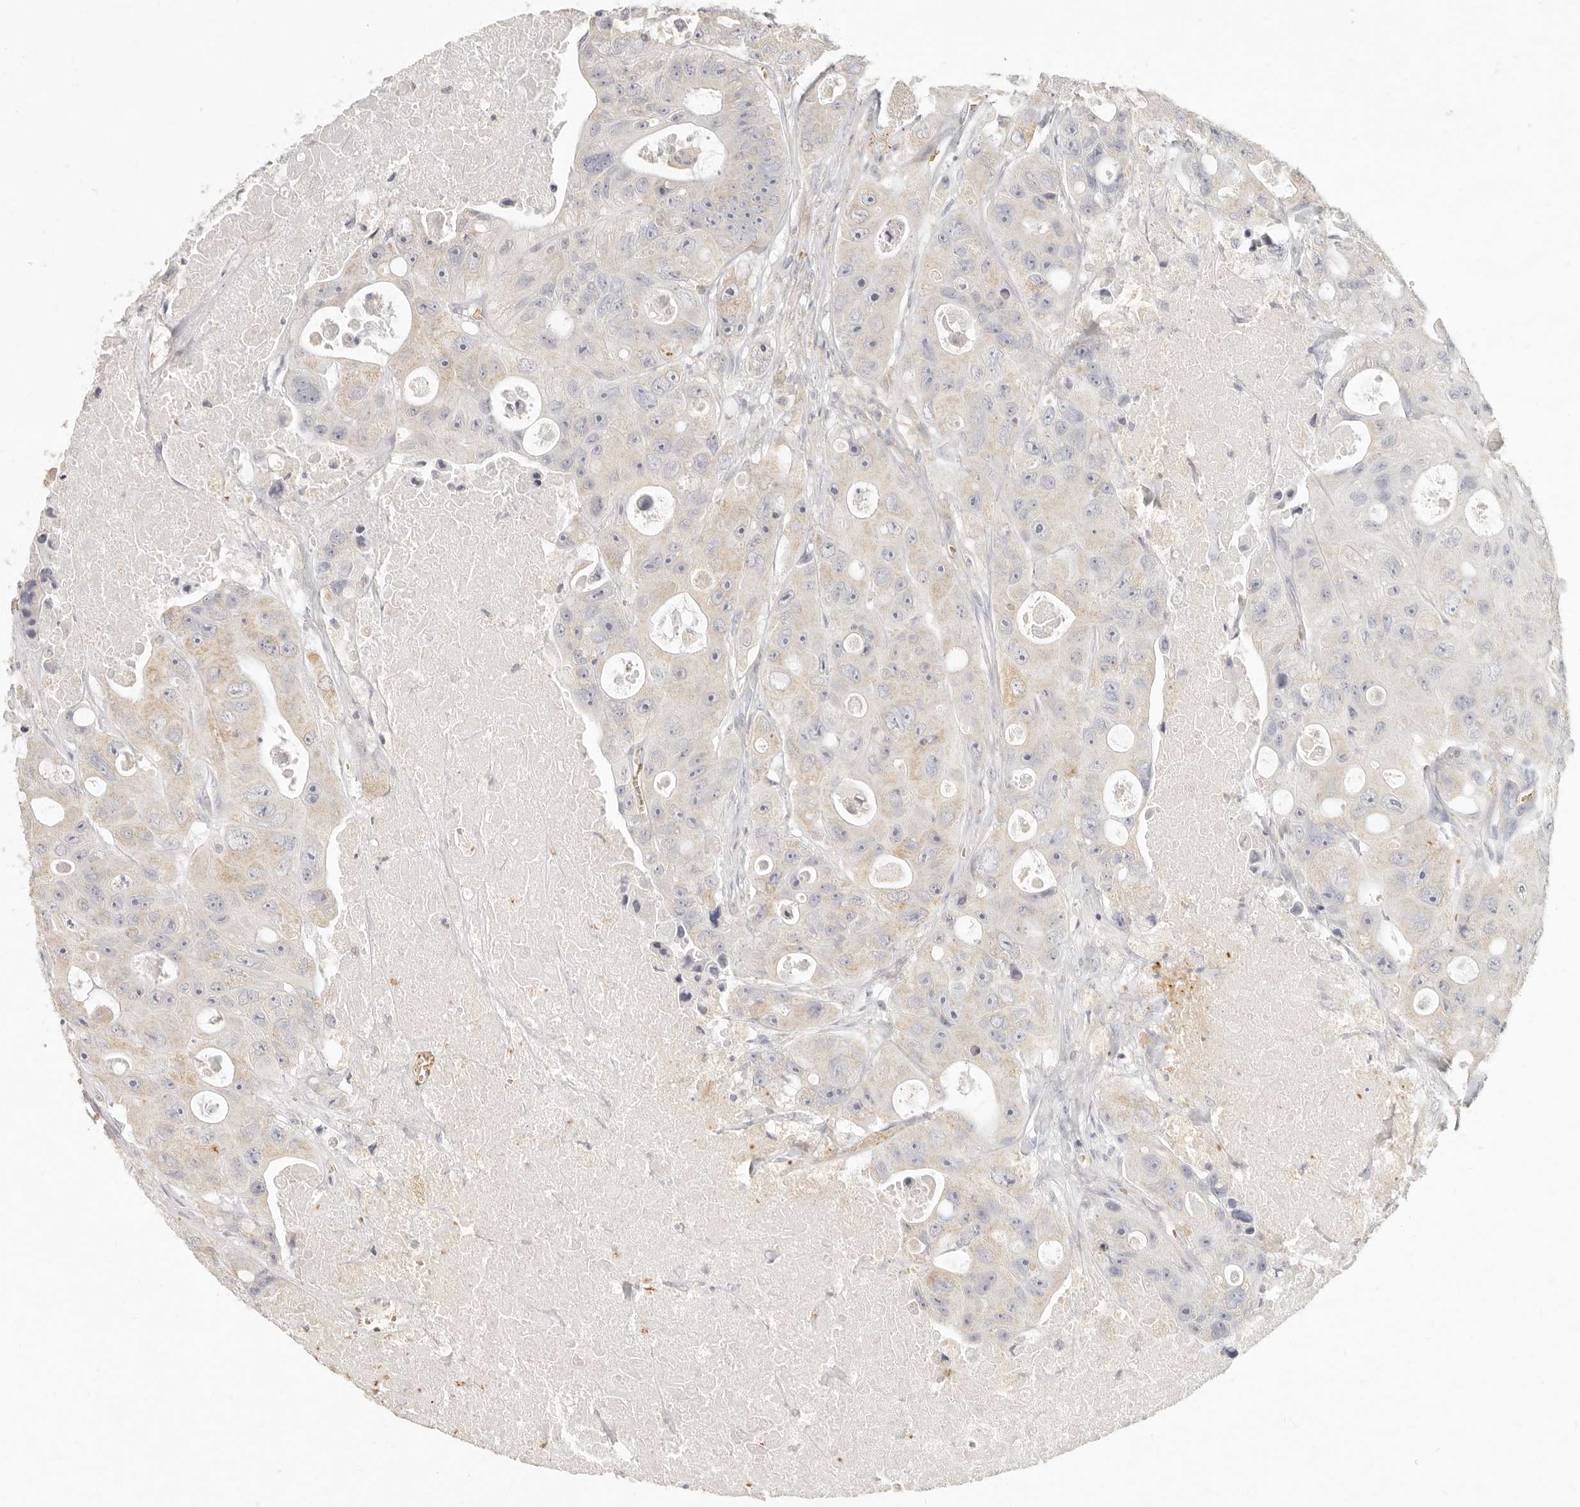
{"staining": {"intensity": "negative", "quantity": "none", "location": "none"}, "tissue": "colorectal cancer", "cell_type": "Tumor cells", "image_type": "cancer", "snomed": [{"axis": "morphology", "description": "Adenocarcinoma, NOS"}, {"axis": "topography", "description": "Colon"}], "caption": "Immunohistochemistry (IHC) photomicrograph of human colorectal cancer stained for a protein (brown), which displays no positivity in tumor cells.", "gene": "NIBAN1", "patient": {"sex": "female", "age": 46}}